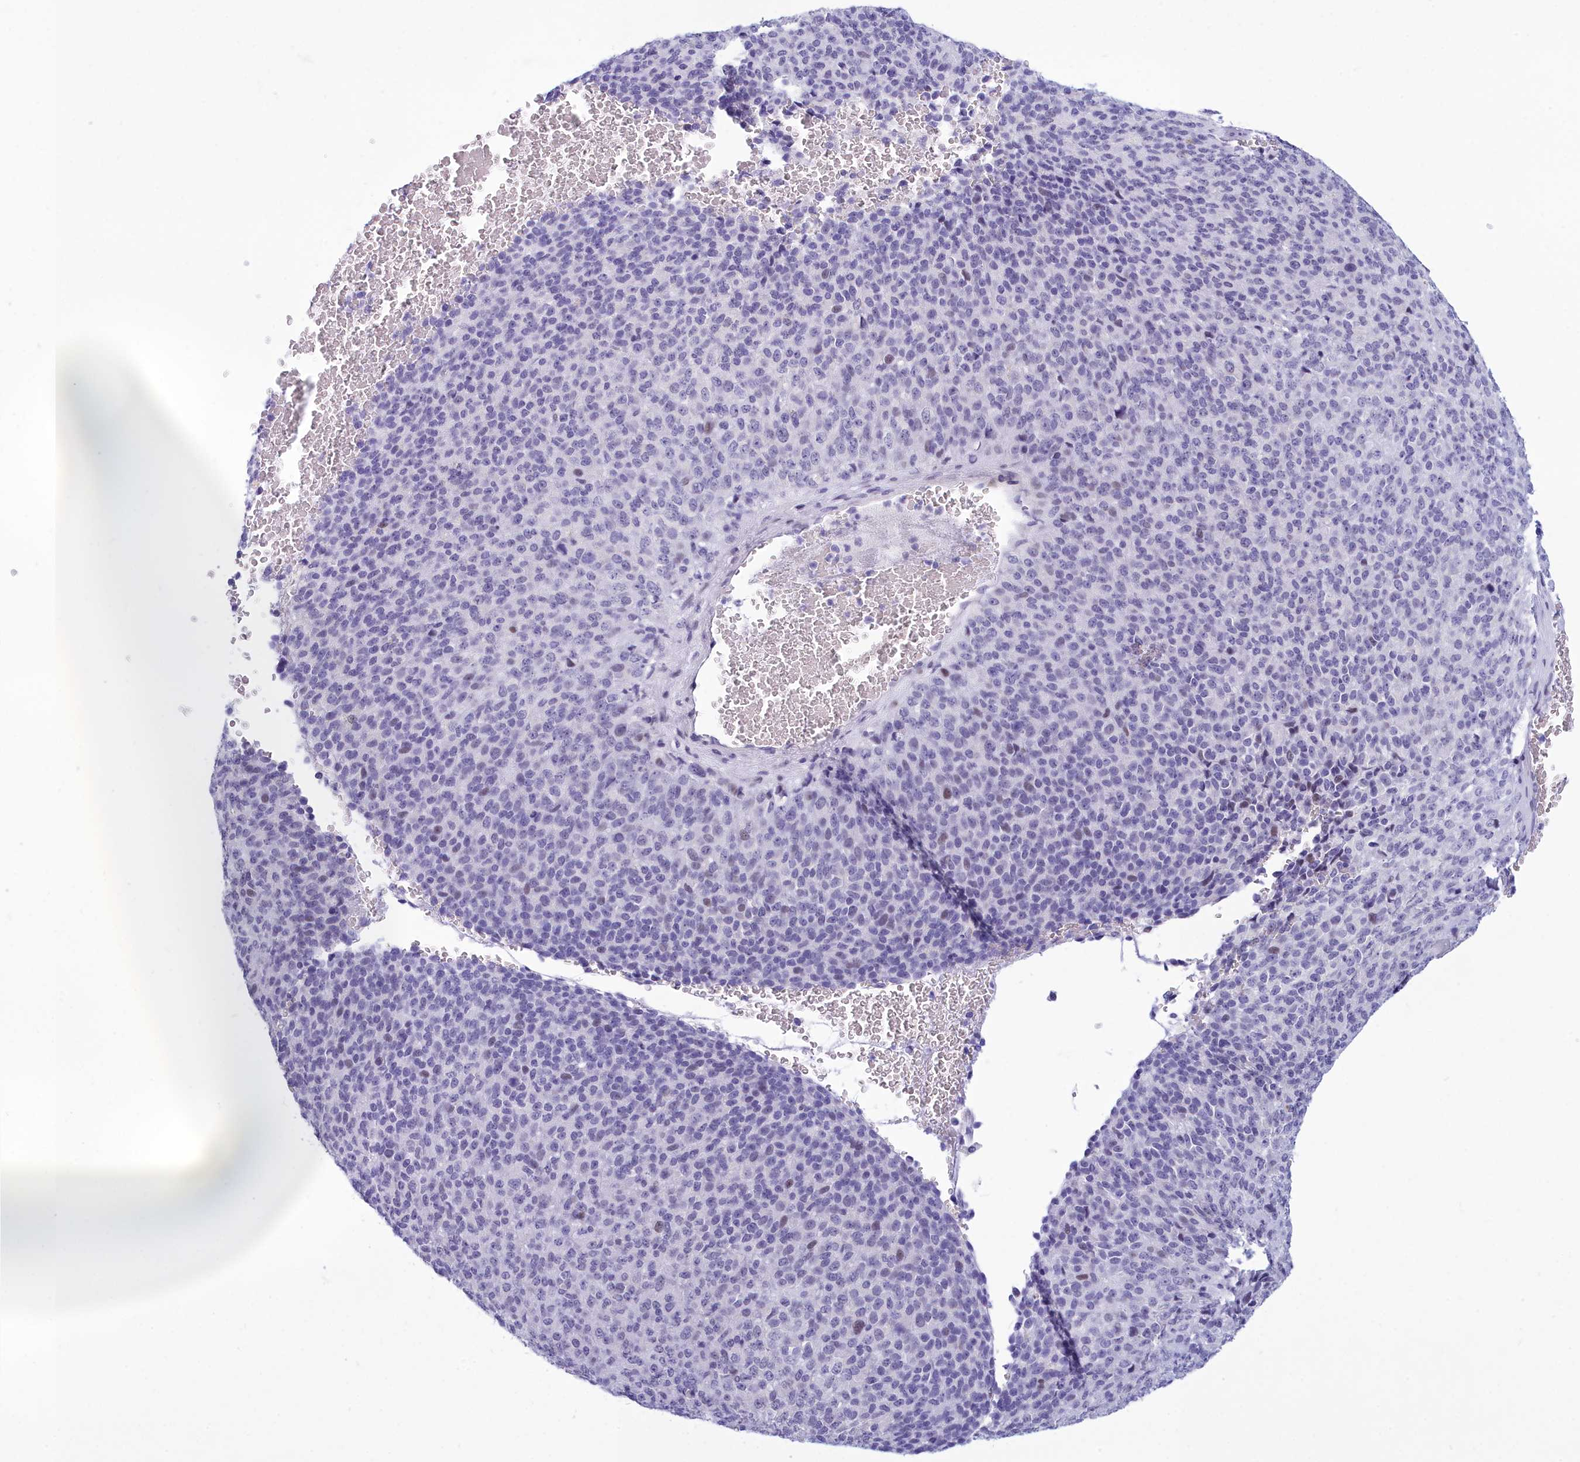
{"staining": {"intensity": "negative", "quantity": "none", "location": "none"}, "tissue": "melanoma", "cell_type": "Tumor cells", "image_type": "cancer", "snomed": [{"axis": "morphology", "description": "Malignant melanoma, Metastatic site"}, {"axis": "topography", "description": "Brain"}], "caption": "Image shows no protein staining in tumor cells of melanoma tissue. (IHC, brightfield microscopy, high magnification).", "gene": "SNX20", "patient": {"sex": "female", "age": 56}}